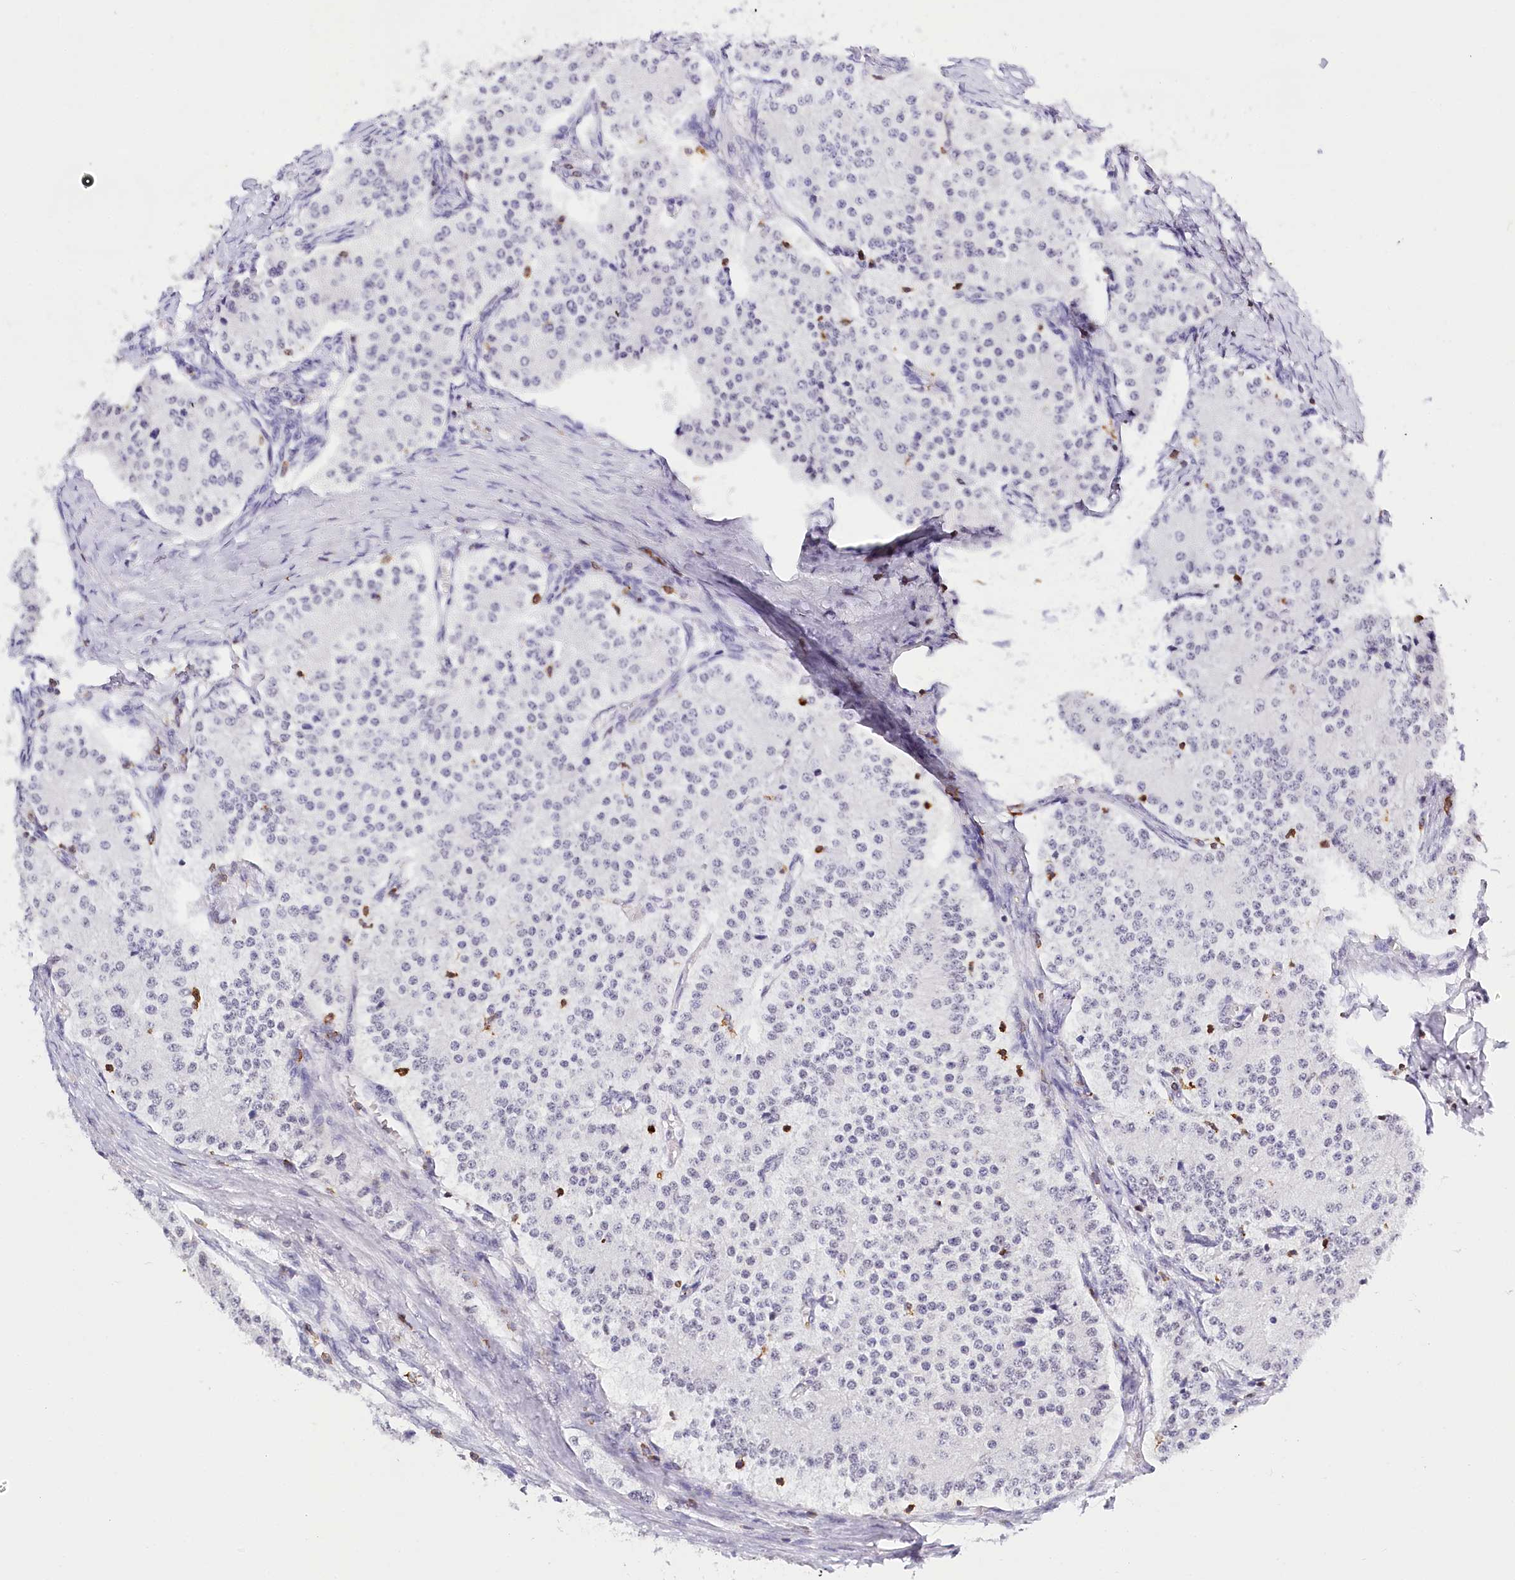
{"staining": {"intensity": "negative", "quantity": "none", "location": "none"}, "tissue": "carcinoid", "cell_type": "Tumor cells", "image_type": "cancer", "snomed": [{"axis": "morphology", "description": "Carcinoid, malignant, NOS"}, {"axis": "topography", "description": "Colon"}], "caption": "A photomicrograph of human carcinoid is negative for staining in tumor cells.", "gene": "BARD1", "patient": {"sex": "female", "age": 52}}